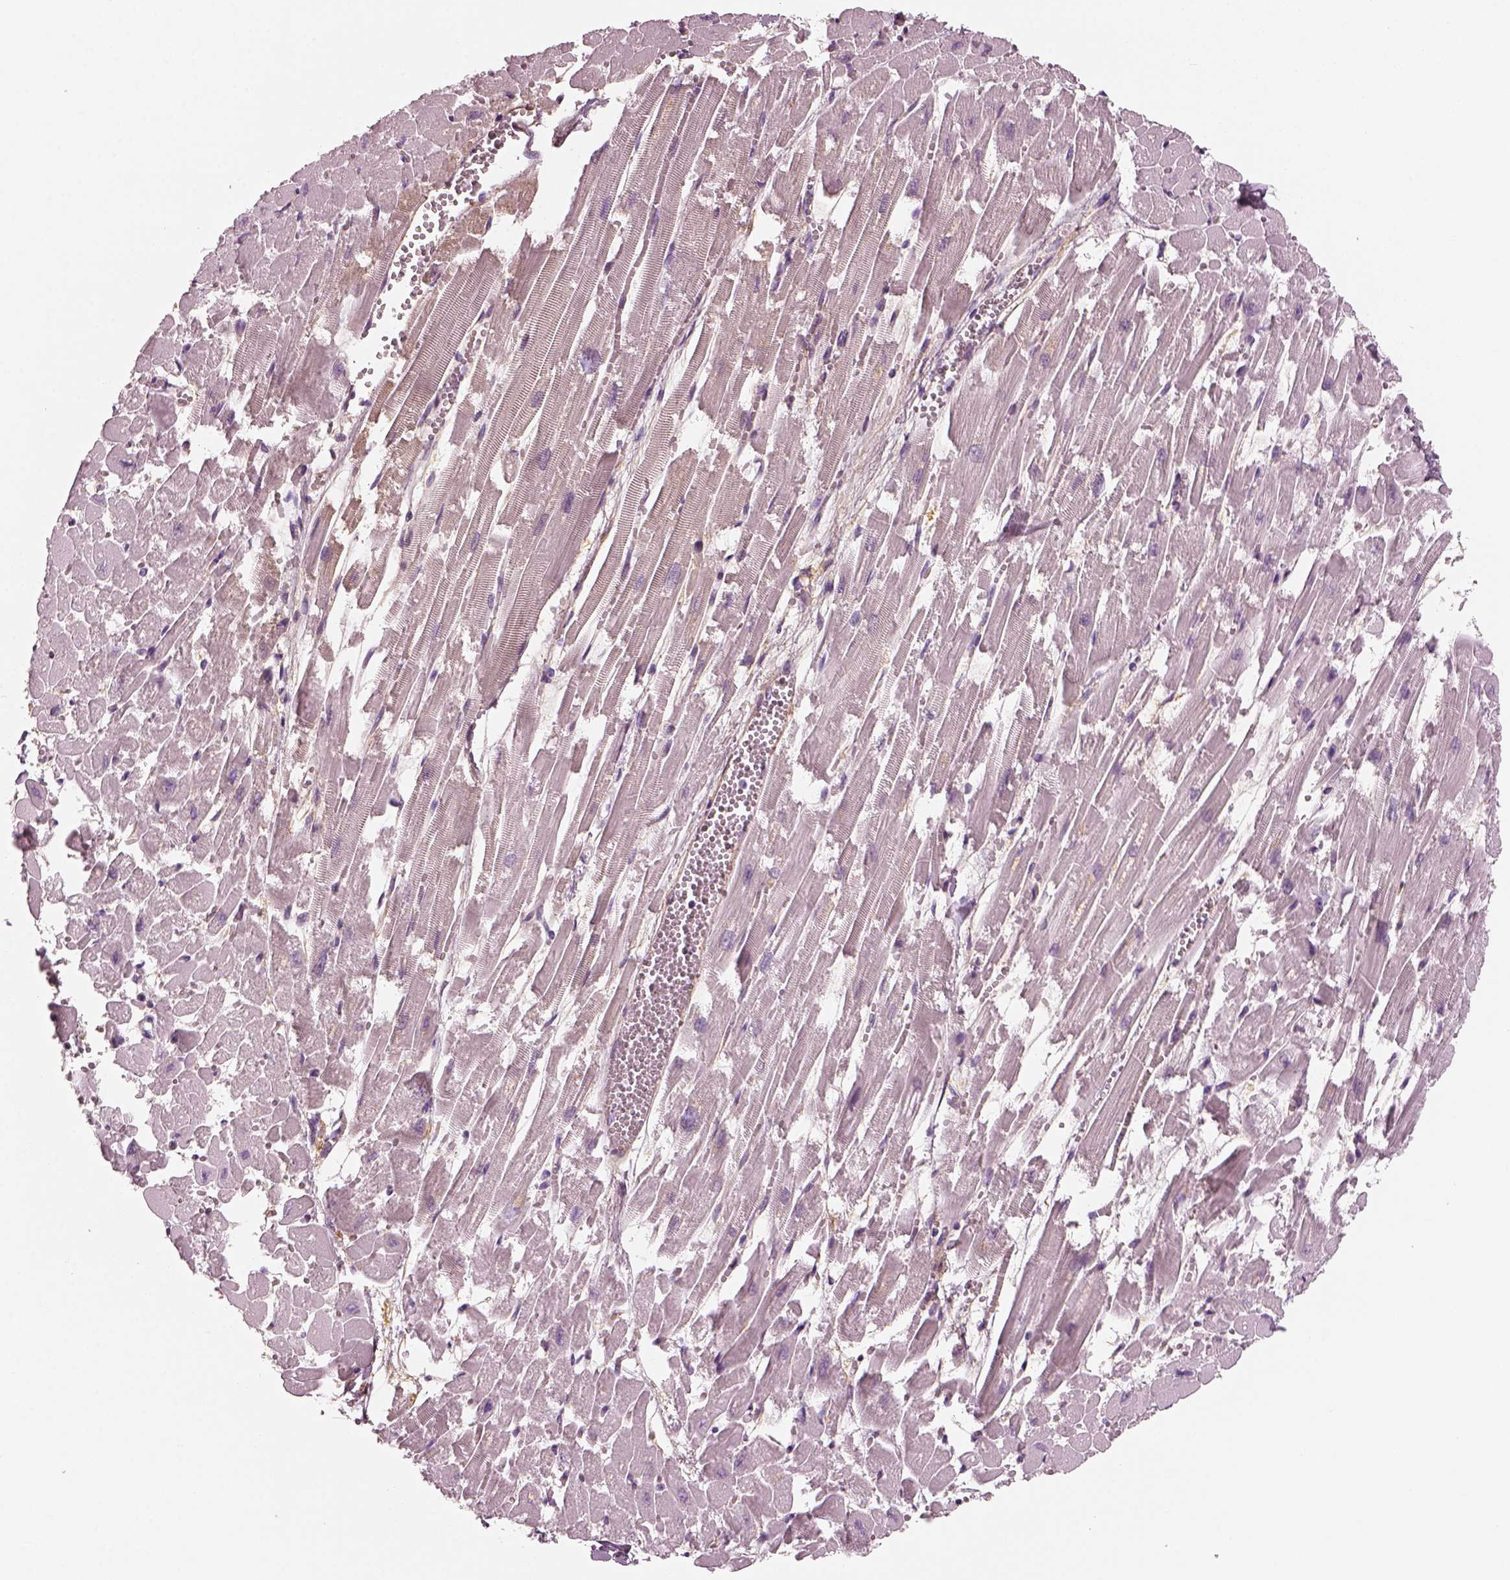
{"staining": {"intensity": "negative", "quantity": "none", "location": "none"}, "tissue": "heart muscle", "cell_type": "Cardiomyocytes", "image_type": "normal", "snomed": [{"axis": "morphology", "description": "Normal tissue, NOS"}, {"axis": "topography", "description": "Heart"}], "caption": "A high-resolution photomicrograph shows IHC staining of normal heart muscle, which reveals no significant positivity in cardiomyocytes.", "gene": "TRIM69", "patient": {"sex": "female", "age": 52}}